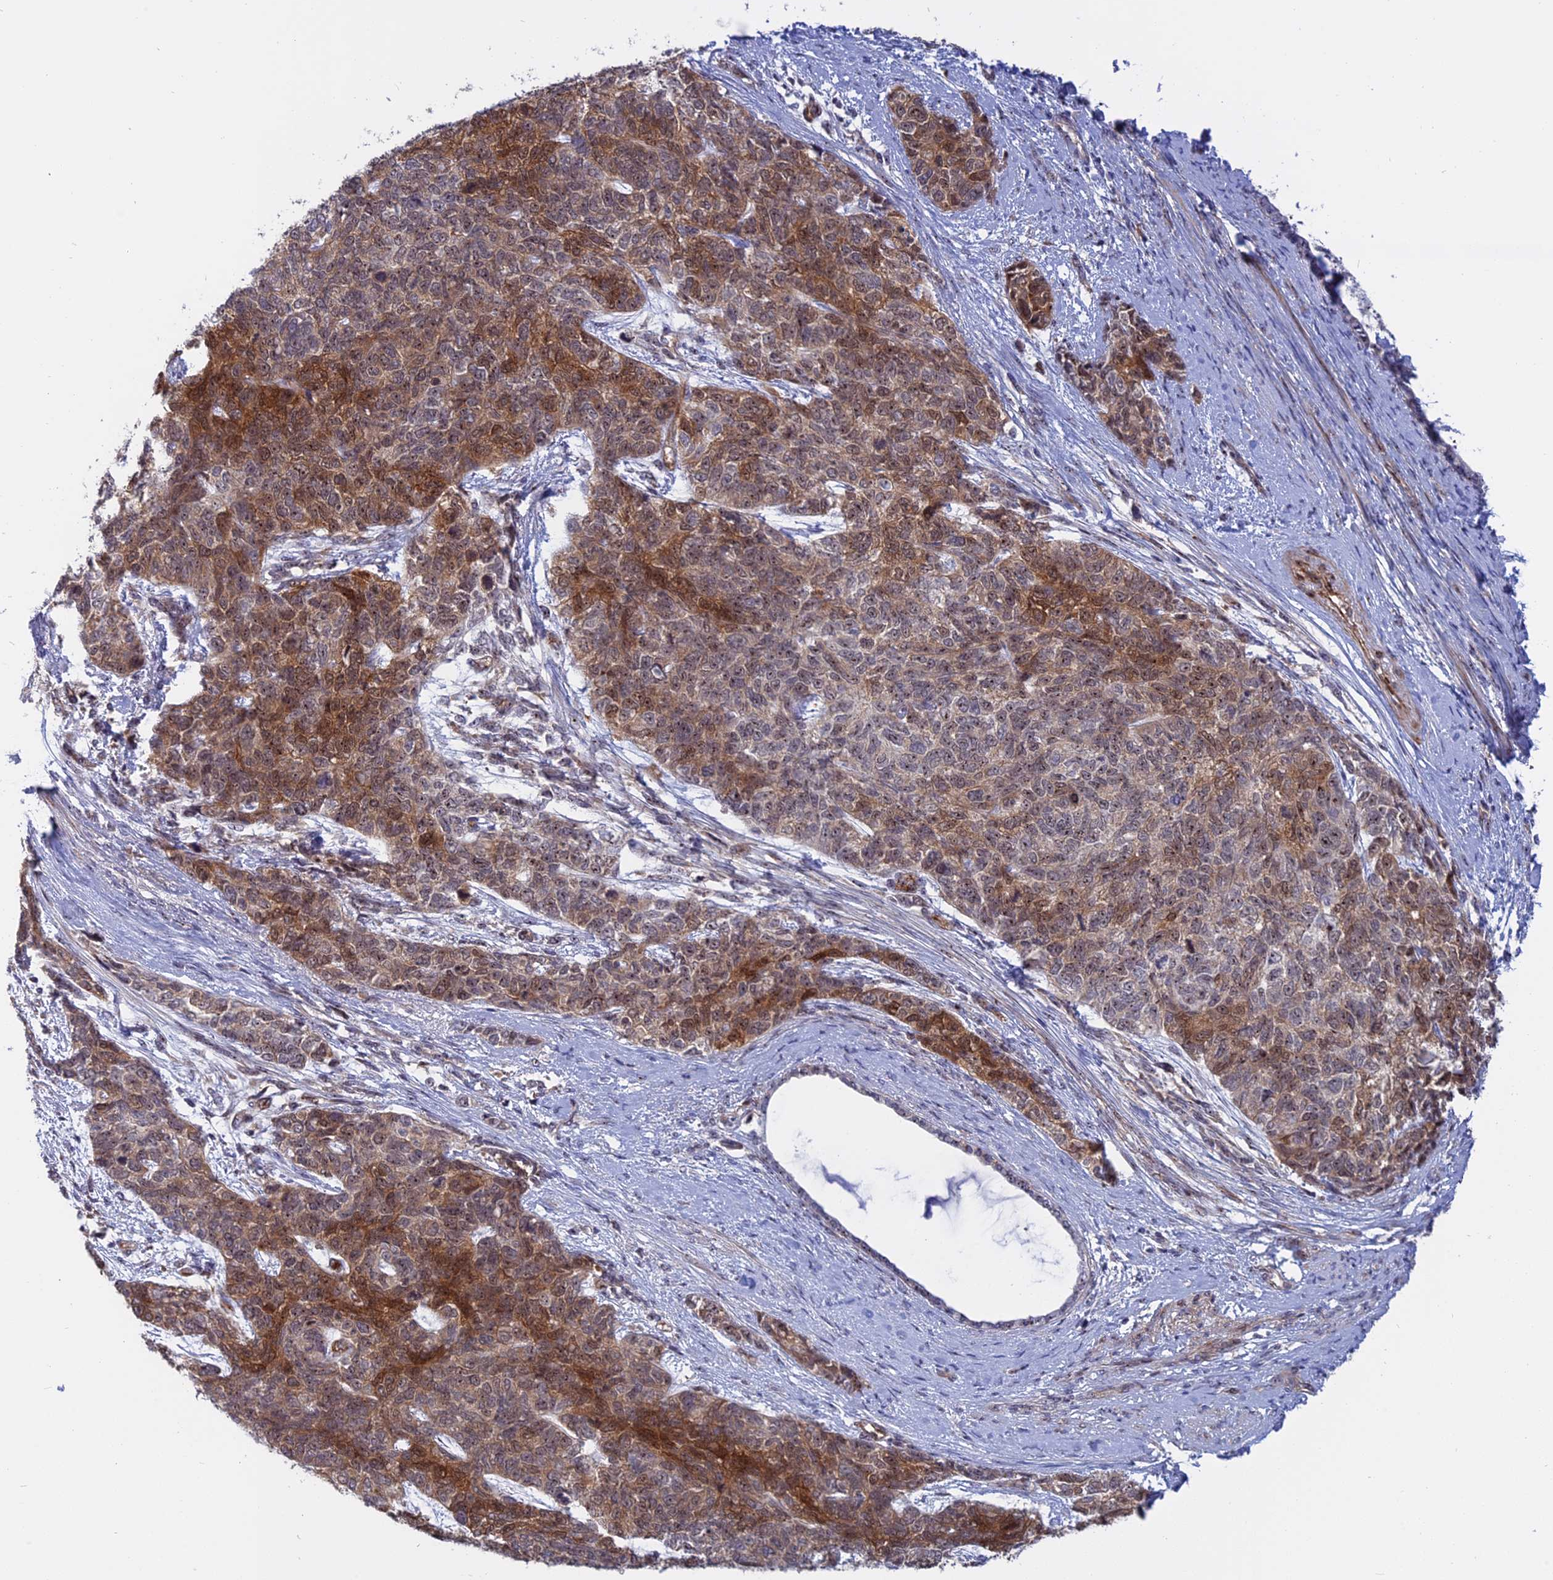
{"staining": {"intensity": "moderate", "quantity": ">75%", "location": "cytoplasmic/membranous,nuclear"}, "tissue": "cervical cancer", "cell_type": "Tumor cells", "image_type": "cancer", "snomed": [{"axis": "morphology", "description": "Squamous cell carcinoma, NOS"}, {"axis": "topography", "description": "Cervix"}], "caption": "Cervical cancer (squamous cell carcinoma) stained for a protein (brown) exhibits moderate cytoplasmic/membranous and nuclear positive expression in about >75% of tumor cells.", "gene": "DBNDD1", "patient": {"sex": "female", "age": 63}}